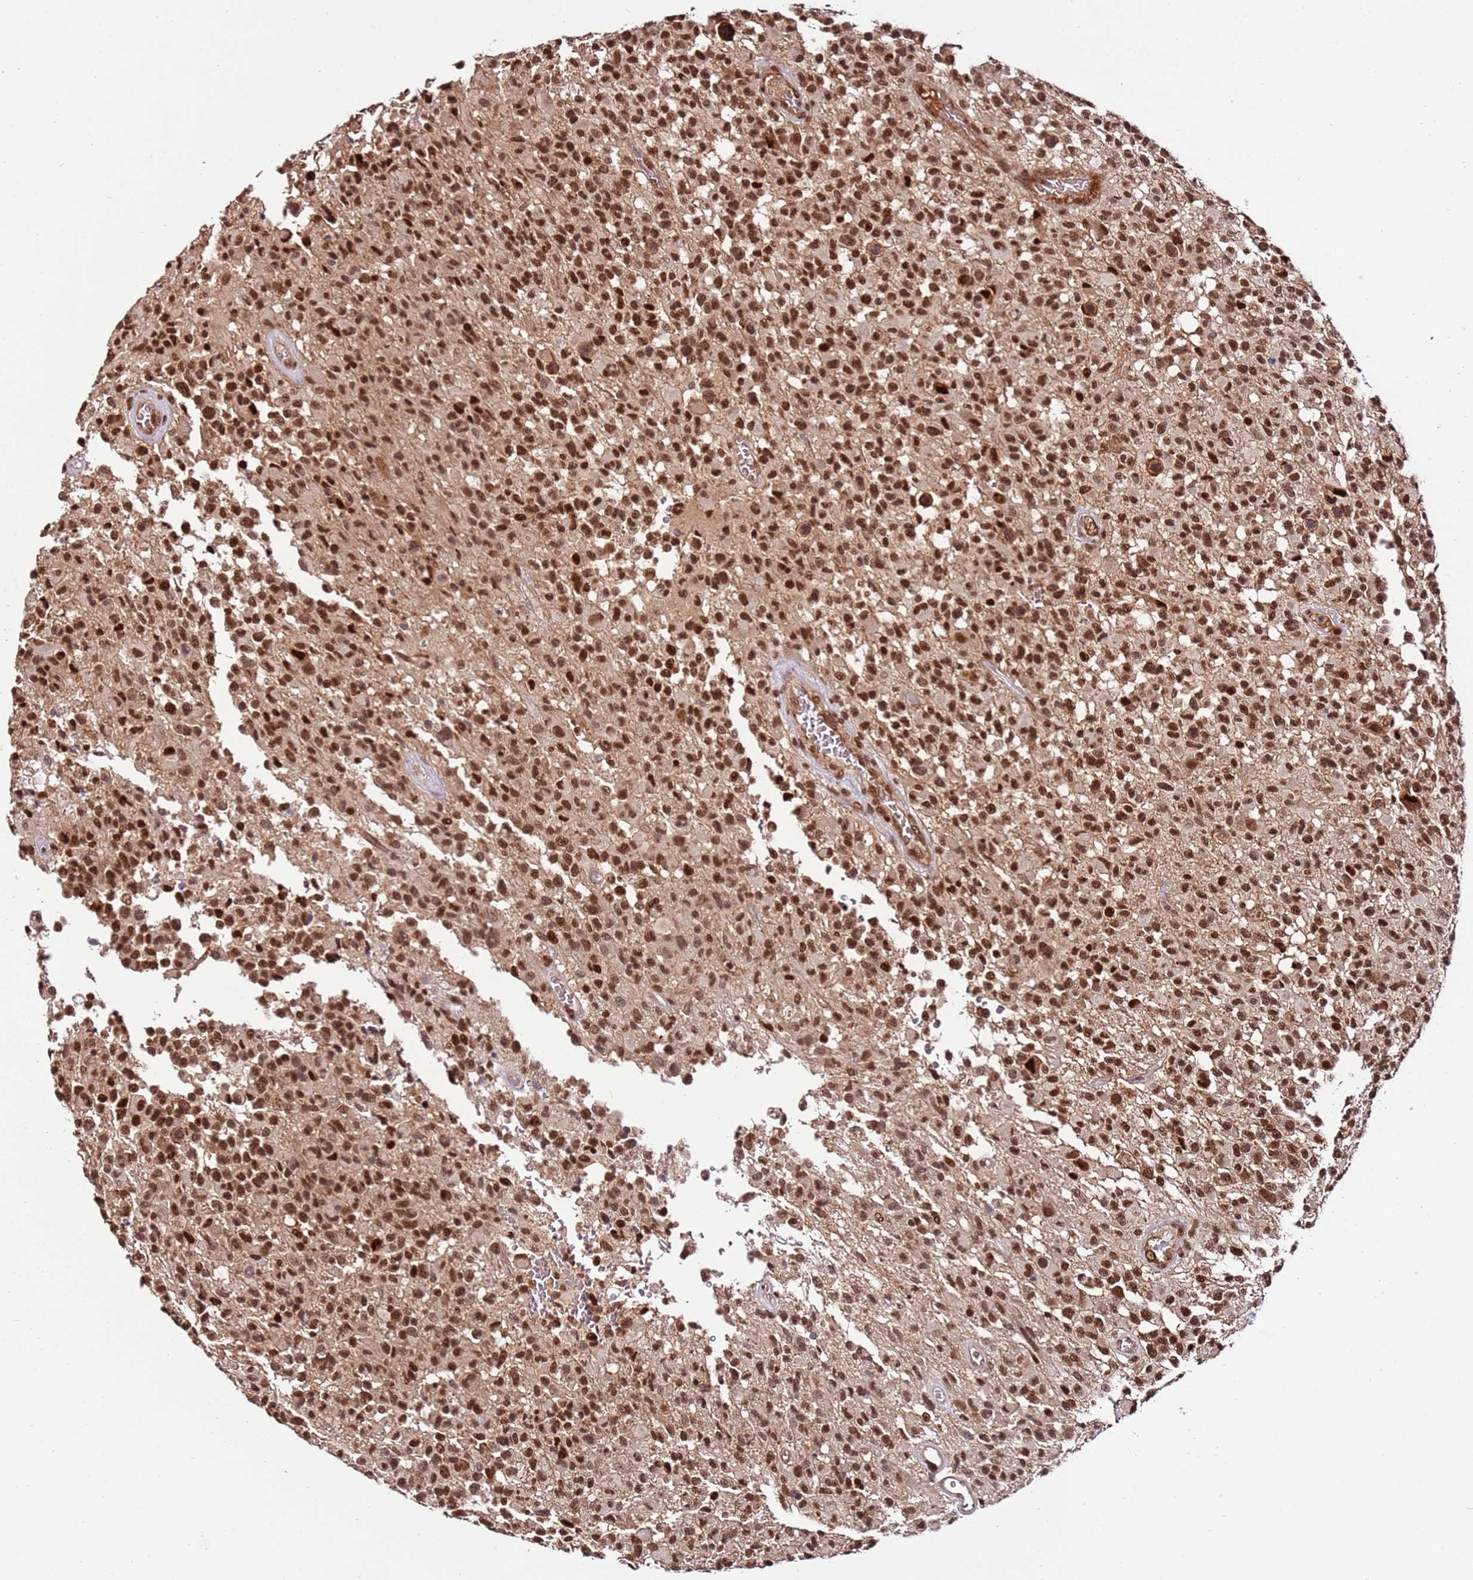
{"staining": {"intensity": "strong", "quantity": ">75%", "location": "nuclear"}, "tissue": "glioma", "cell_type": "Tumor cells", "image_type": "cancer", "snomed": [{"axis": "morphology", "description": "Glioma, malignant, High grade"}, {"axis": "morphology", "description": "Glioblastoma, NOS"}, {"axis": "topography", "description": "Brain"}], "caption": "Glioma stained with a protein marker shows strong staining in tumor cells.", "gene": "ZBTB12", "patient": {"sex": "male", "age": 60}}